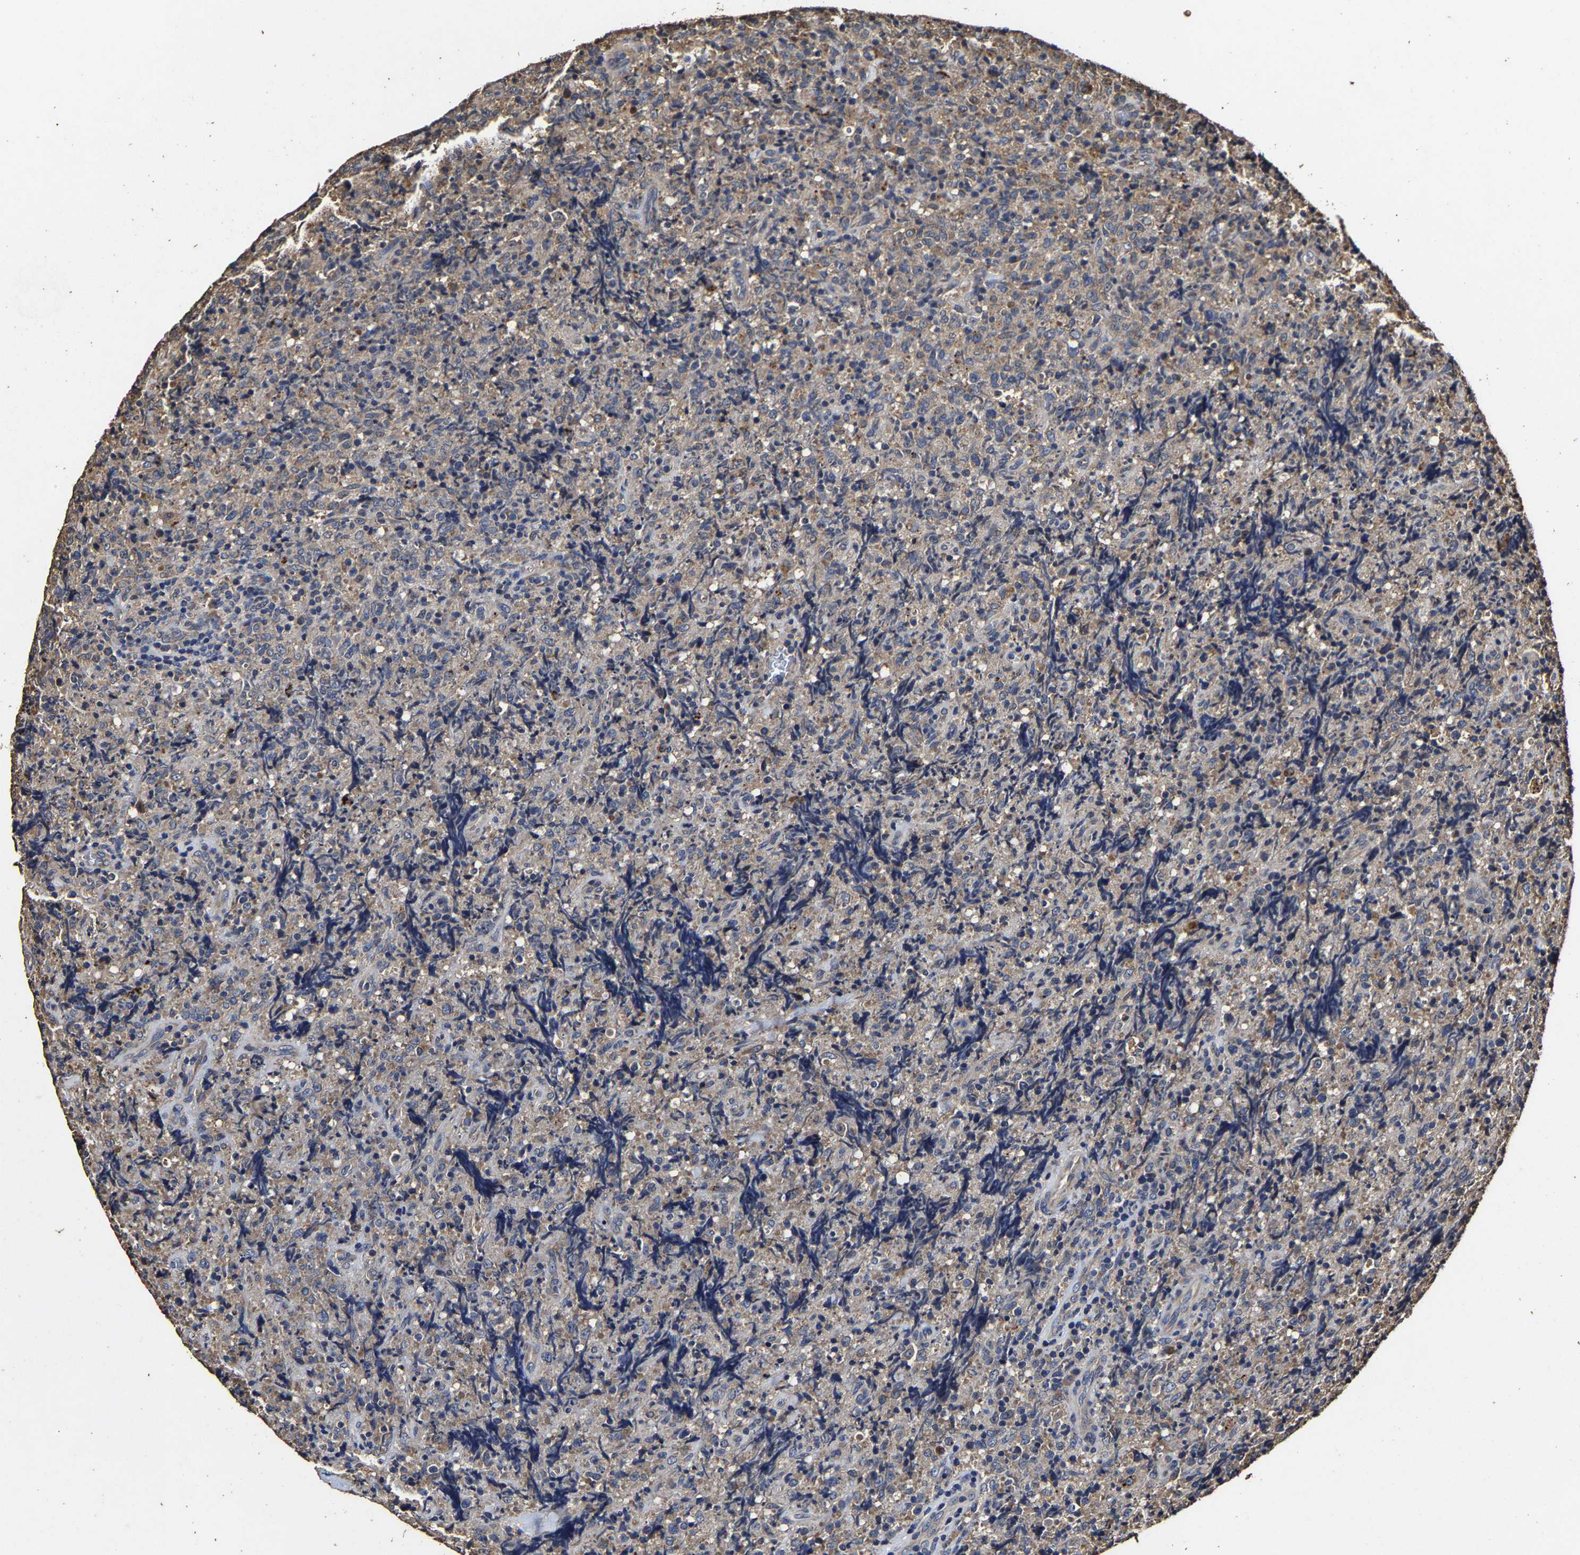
{"staining": {"intensity": "negative", "quantity": "none", "location": "none"}, "tissue": "lymphoma", "cell_type": "Tumor cells", "image_type": "cancer", "snomed": [{"axis": "morphology", "description": "Malignant lymphoma, non-Hodgkin's type, High grade"}, {"axis": "topography", "description": "Tonsil"}], "caption": "The image reveals no significant staining in tumor cells of high-grade malignant lymphoma, non-Hodgkin's type.", "gene": "PPM1K", "patient": {"sex": "female", "age": 36}}